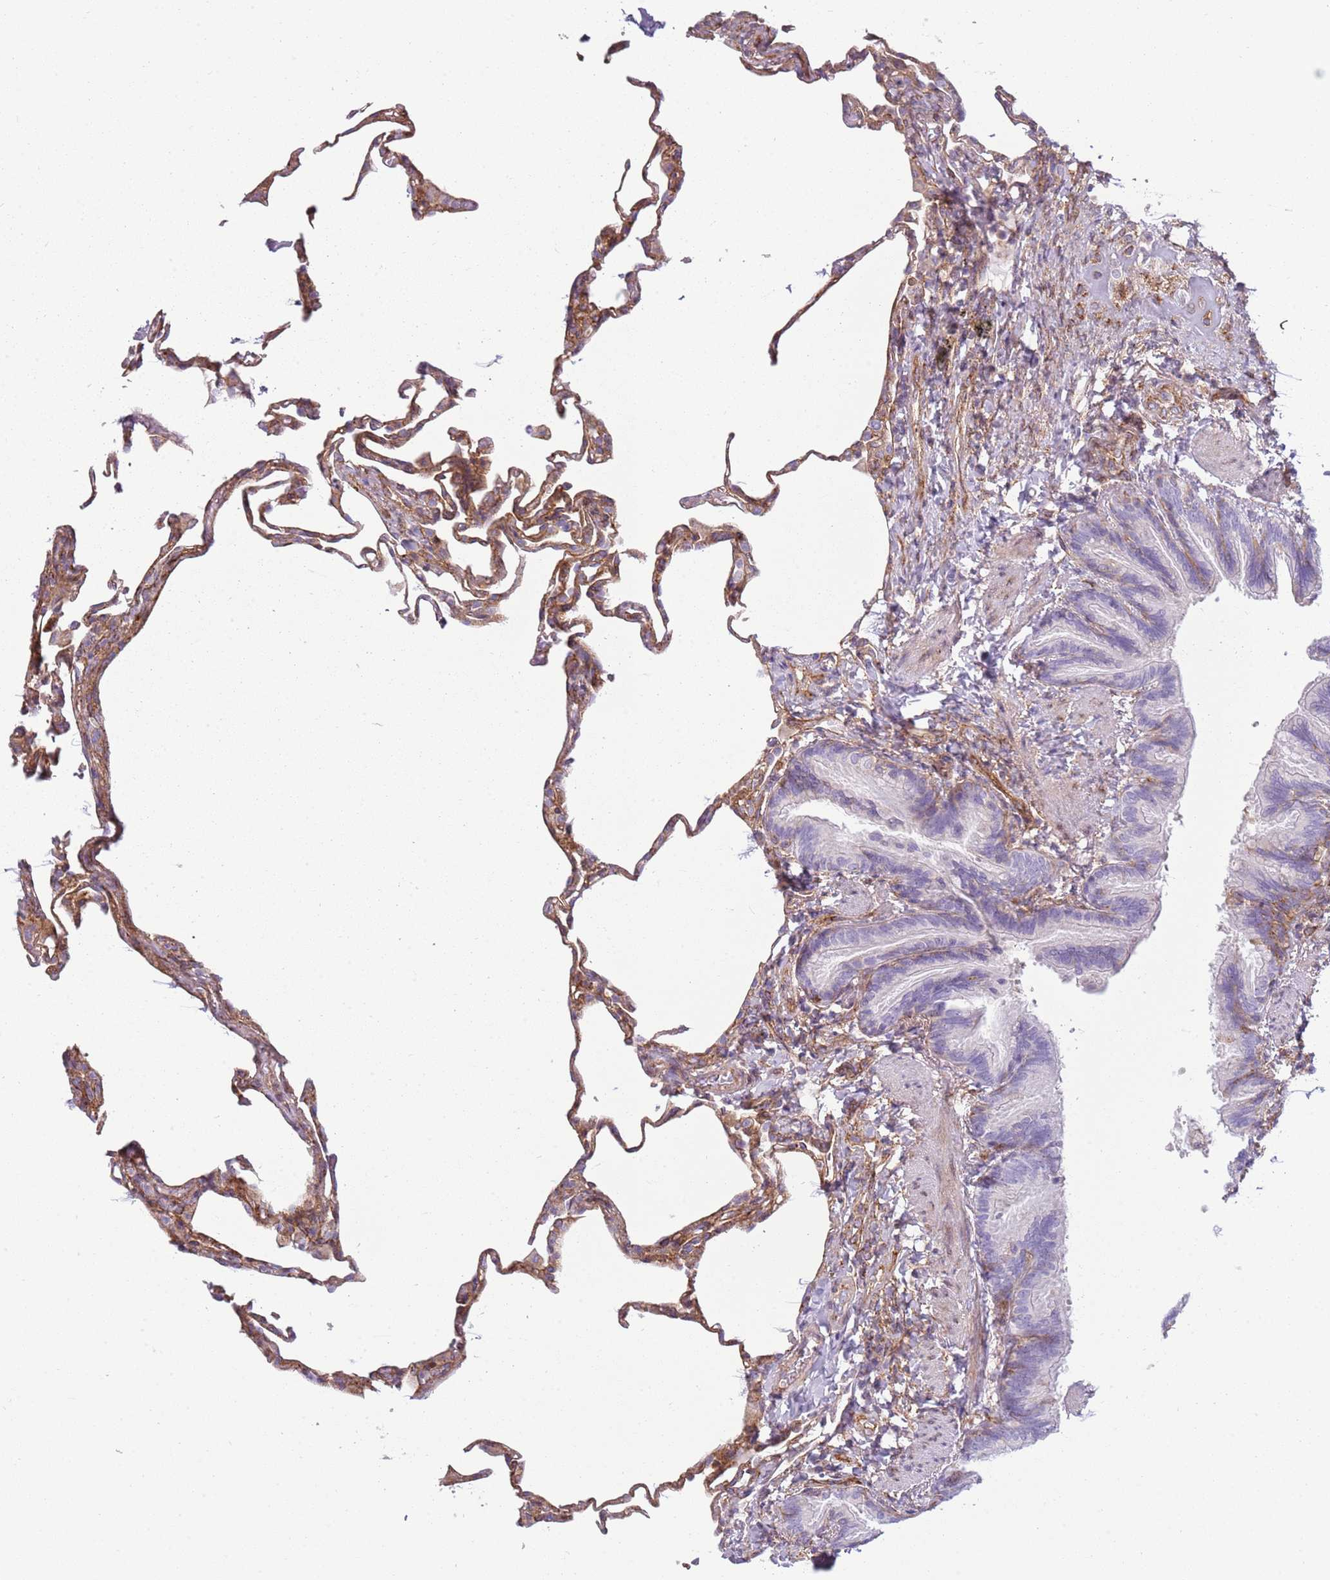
{"staining": {"intensity": "moderate", "quantity": "25%-75%", "location": "cytoplasmic/membranous"}, "tissue": "lung", "cell_type": "Alveolar cells", "image_type": "normal", "snomed": [{"axis": "morphology", "description": "Normal tissue, NOS"}, {"axis": "topography", "description": "Lung"}], "caption": "Alveolar cells display medium levels of moderate cytoplasmic/membranous positivity in approximately 25%-75% of cells in normal human lung.", "gene": "SNX1", "patient": {"sex": "male", "age": 20}}